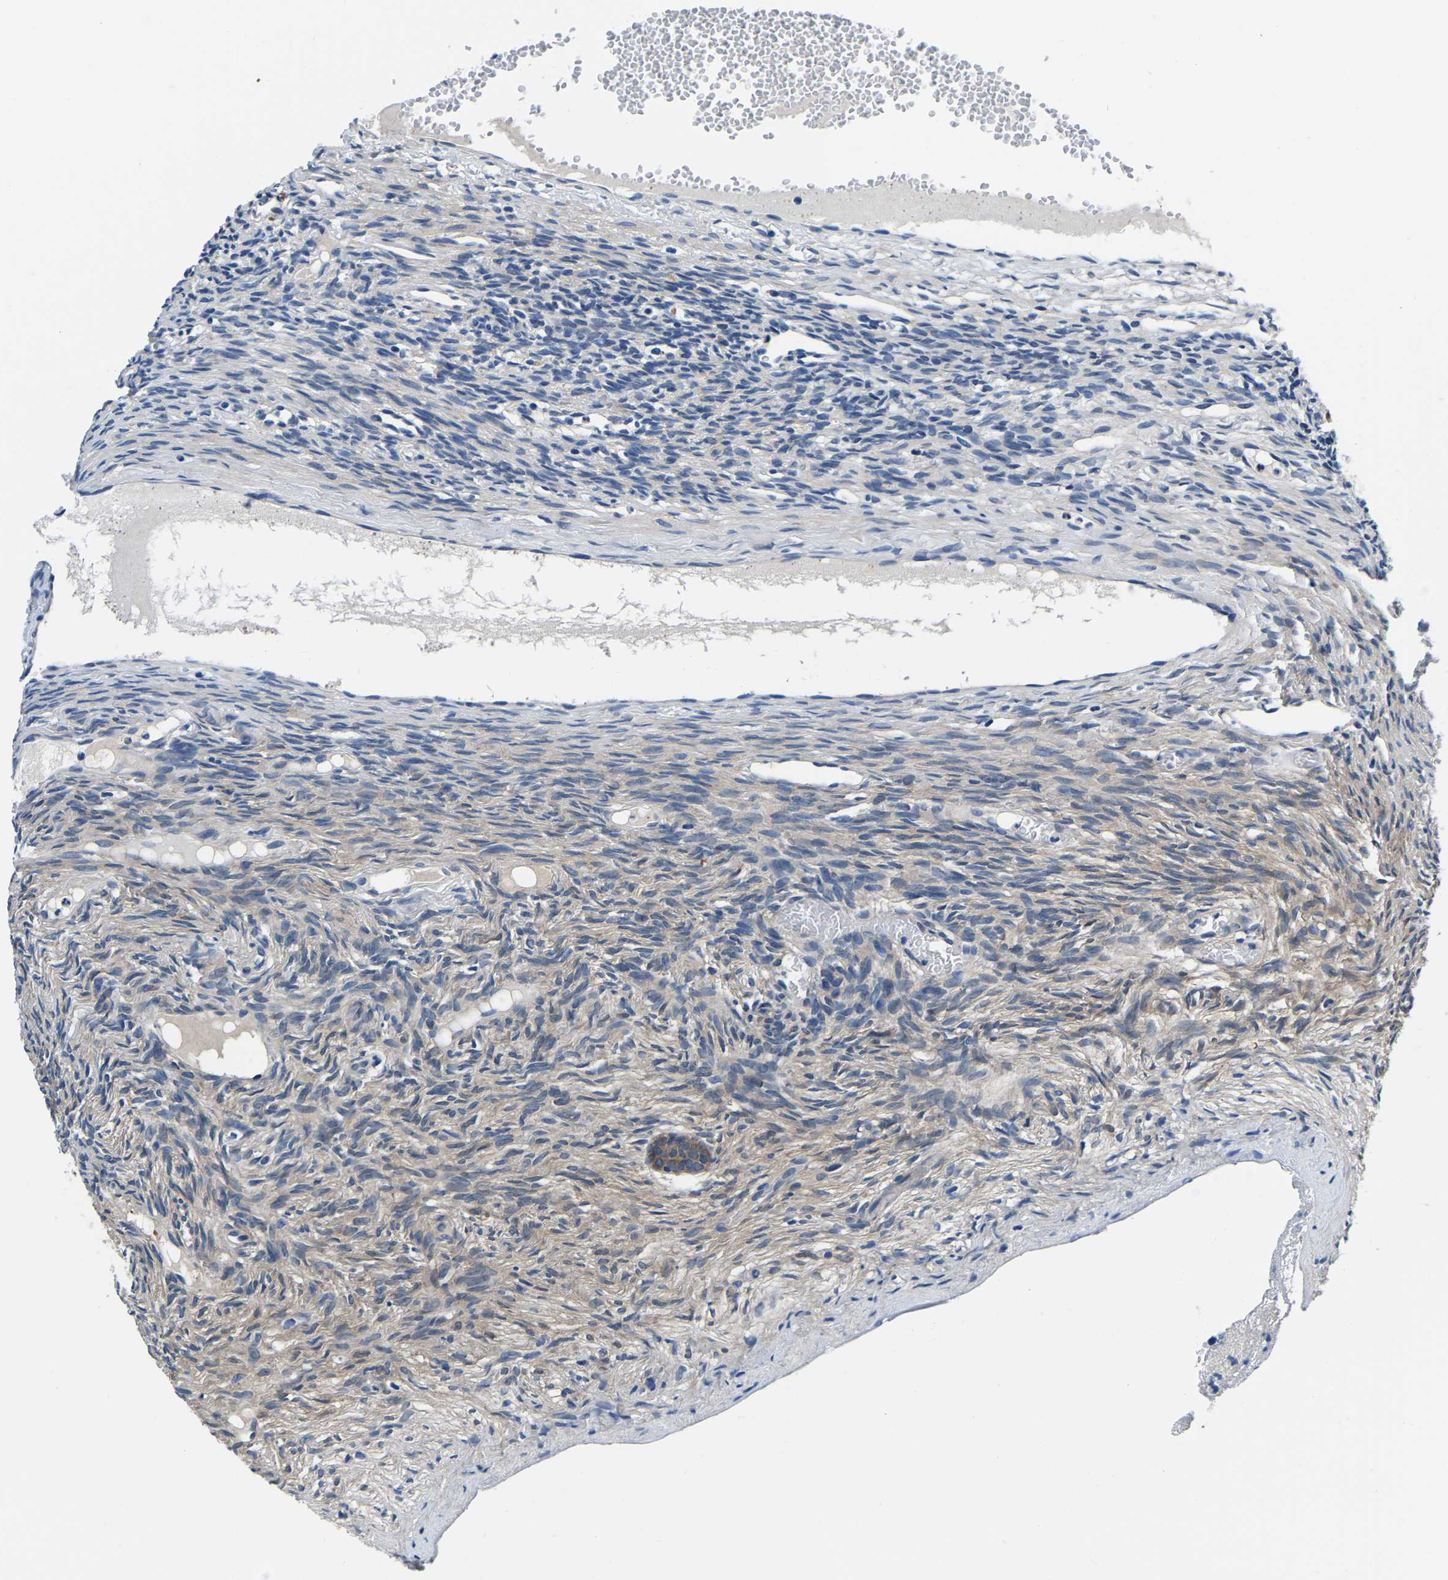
{"staining": {"intensity": "moderate", "quantity": ">75%", "location": "cytoplasmic/membranous"}, "tissue": "ovary", "cell_type": "Follicle cells", "image_type": "normal", "snomed": [{"axis": "morphology", "description": "Normal tissue, NOS"}, {"axis": "topography", "description": "Ovary"}], "caption": "Benign ovary was stained to show a protein in brown. There is medium levels of moderate cytoplasmic/membranous staining in about >75% of follicle cells. (brown staining indicates protein expression, while blue staining denotes nuclei).", "gene": "ACO1", "patient": {"sex": "female", "age": 33}}